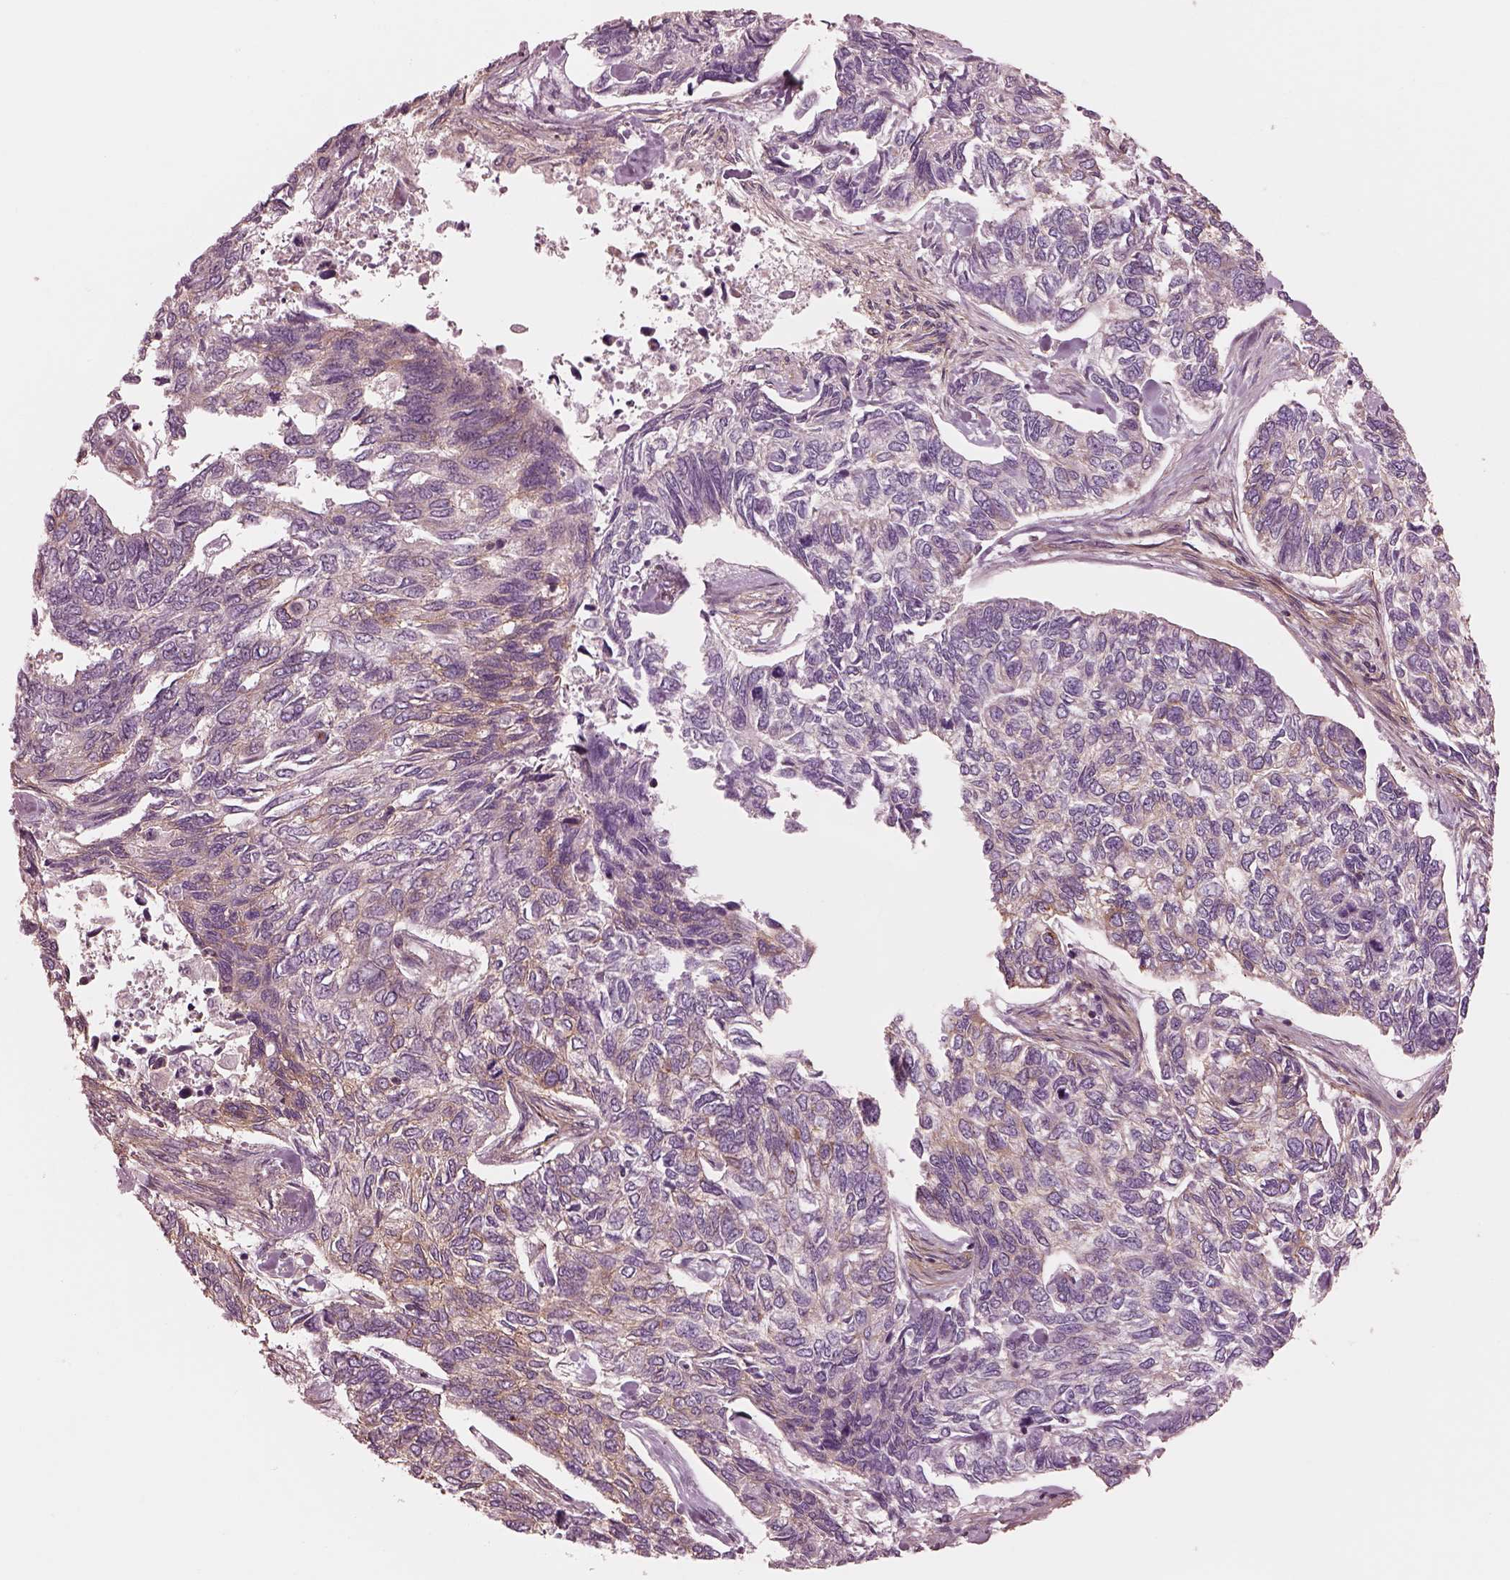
{"staining": {"intensity": "weak", "quantity": "25%-75%", "location": "cytoplasmic/membranous"}, "tissue": "skin cancer", "cell_type": "Tumor cells", "image_type": "cancer", "snomed": [{"axis": "morphology", "description": "Basal cell carcinoma"}, {"axis": "topography", "description": "Skin"}], "caption": "High-power microscopy captured an IHC photomicrograph of skin basal cell carcinoma, revealing weak cytoplasmic/membranous positivity in about 25%-75% of tumor cells.", "gene": "ELAPOR1", "patient": {"sex": "female", "age": 65}}